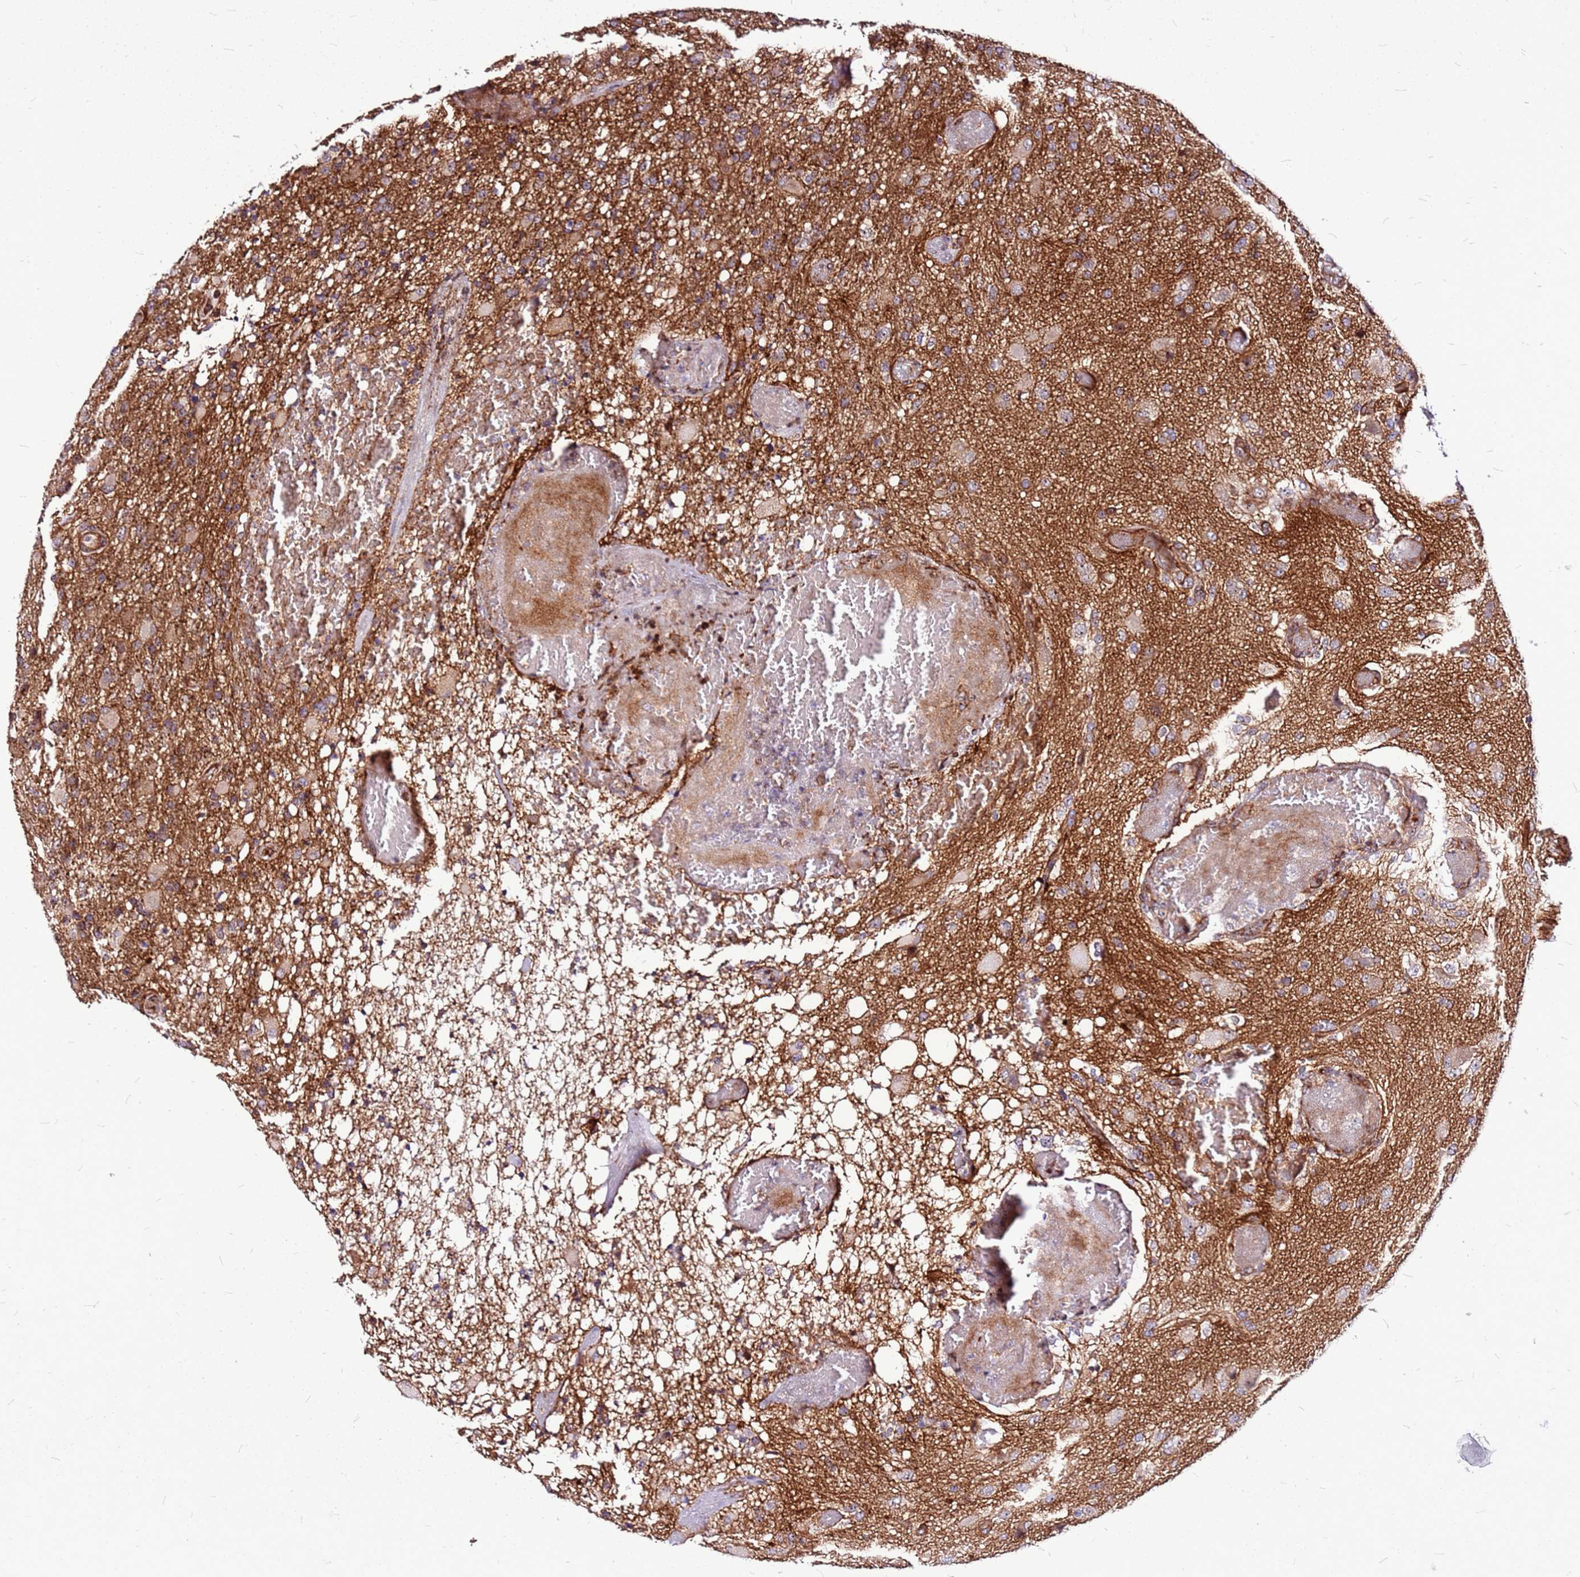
{"staining": {"intensity": "moderate", "quantity": ">75%", "location": "cytoplasmic/membranous"}, "tissue": "glioma", "cell_type": "Tumor cells", "image_type": "cancer", "snomed": [{"axis": "morphology", "description": "Glioma, malignant, High grade"}, {"axis": "topography", "description": "Brain"}], "caption": "Immunohistochemistry of human glioma demonstrates medium levels of moderate cytoplasmic/membranous expression in about >75% of tumor cells.", "gene": "TOPAZ1", "patient": {"sex": "female", "age": 74}}